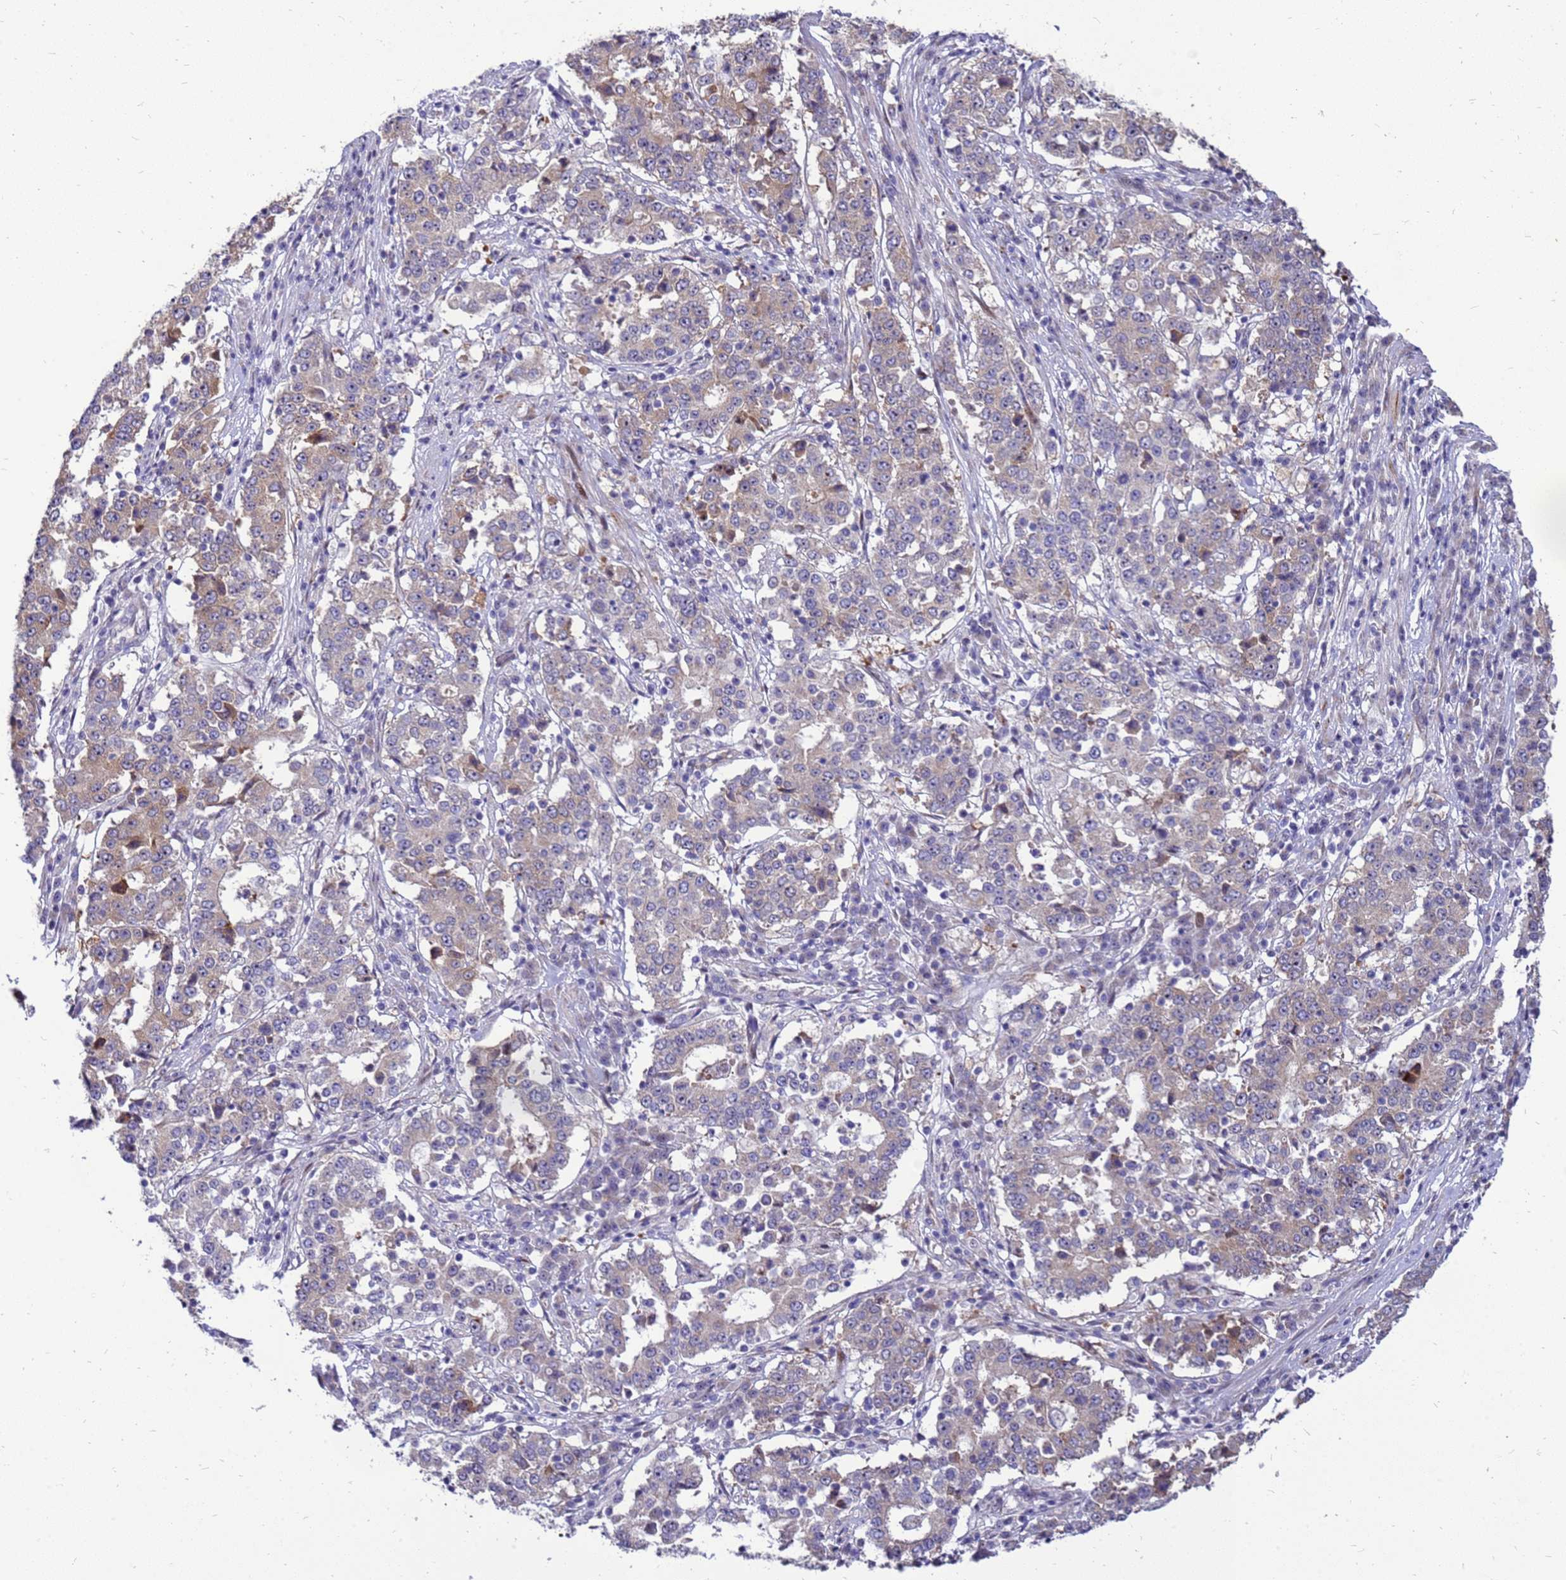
{"staining": {"intensity": "weak", "quantity": "<25%", "location": "cytoplasmic/membranous"}, "tissue": "stomach cancer", "cell_type": "Tumor cells", "image_type": "cancer", "snomed": [{"axis": "morphology", "description": "Adenocarcinoma, NOS"}, {"axis": "topography", "description": "Stomach"}], "caption": "The photomicrograph exhibits no staining of tumor cells in adenocarcinoma (stomach).", "gene": "RSPO1", "patient": {"sex": "male", "age": 59}}